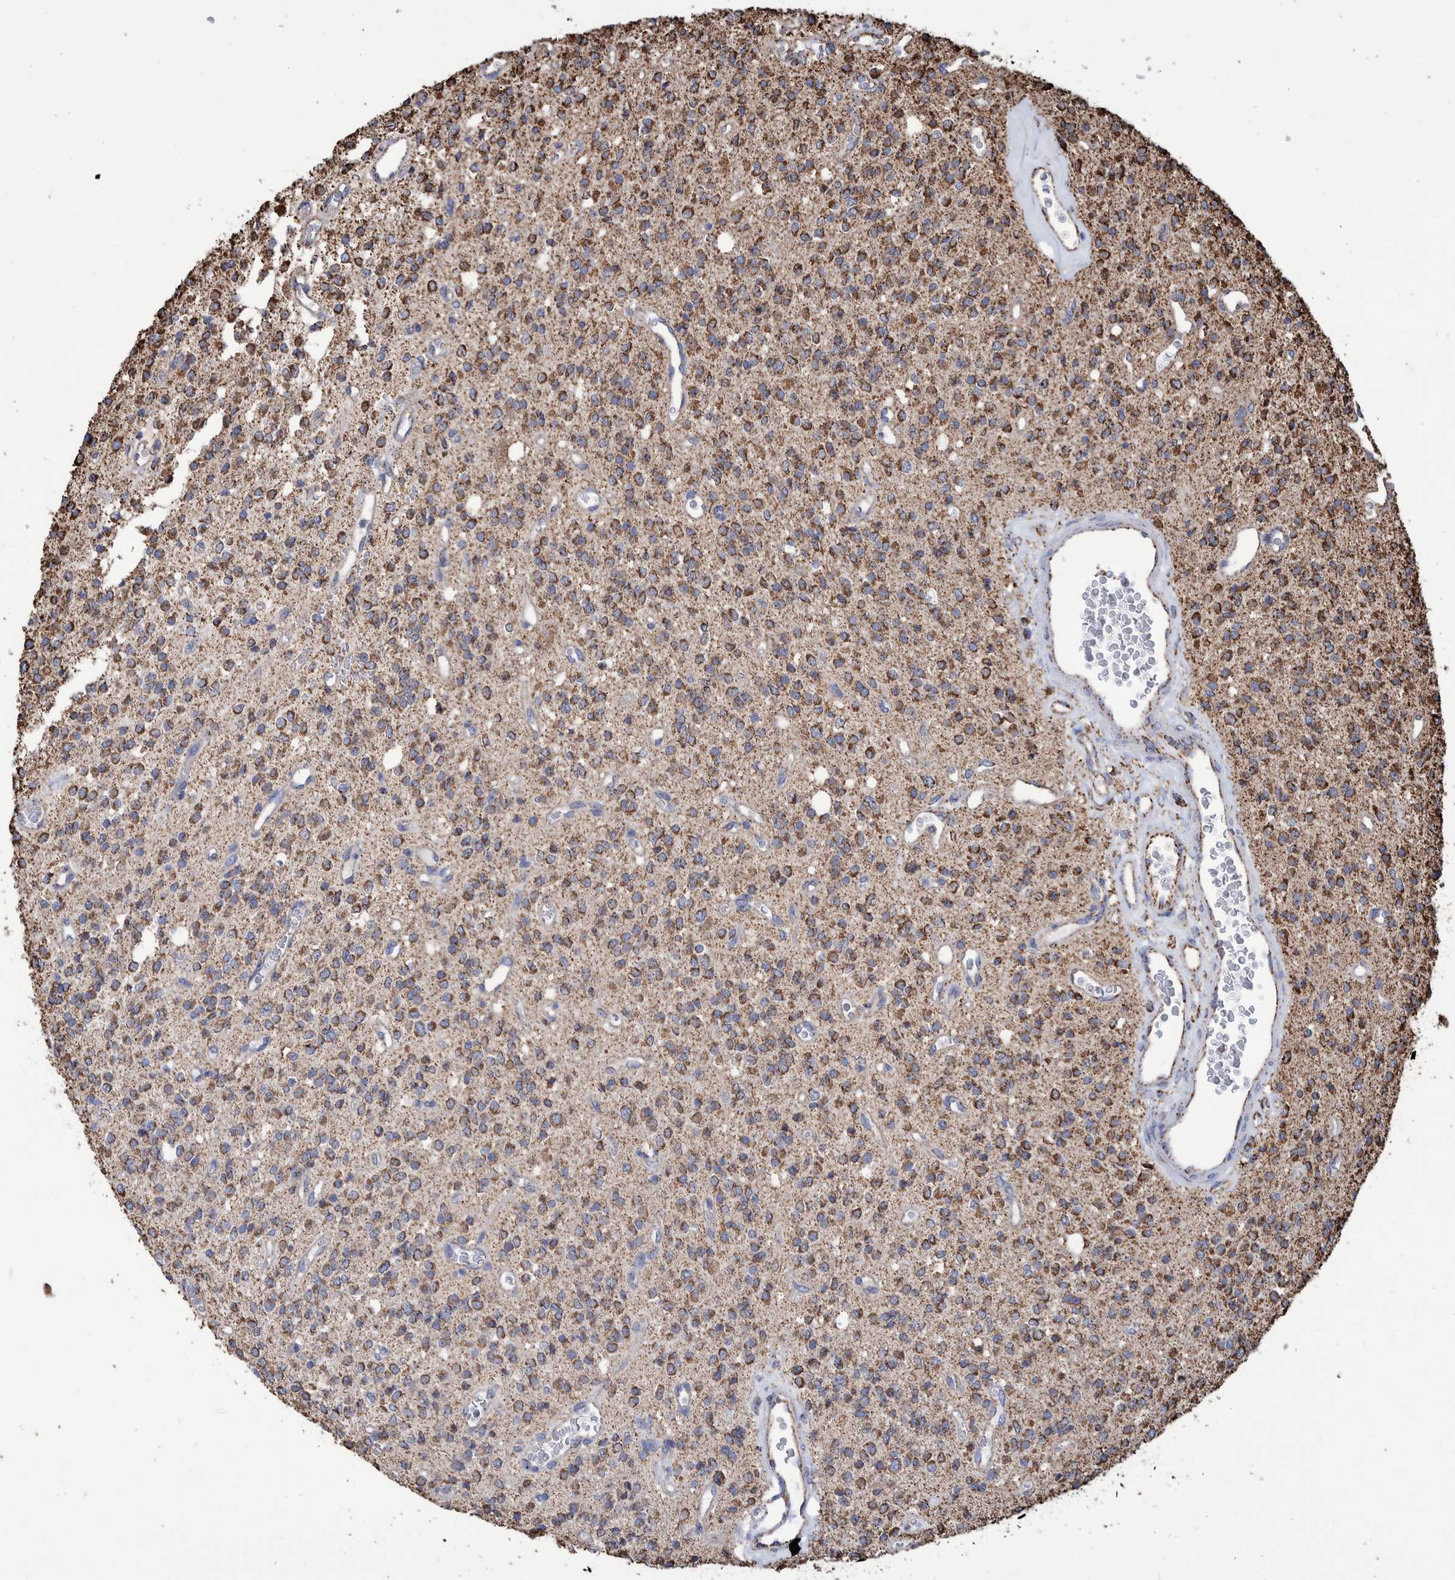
{"staining": {"intensity": "strong", "quantity": ">75%", "location": "cytoplasmic/membranous"}, "tissue": "glioma", "cell_type": "Tumor cells", "image_type": "cancer", "snomed": [{"axis": "morphology", "description": "Glioma, malignant, High grade"}, {"axis": "topography", "description": "Brain"}], "caption": "Human glioma stained for a protein (brown) reveals strong cytoplasmic/membranous positive staining in approximately >75% of tumor cells.", "gene": "VPS26C", "patient": {"sex": "male", "age": 34}}